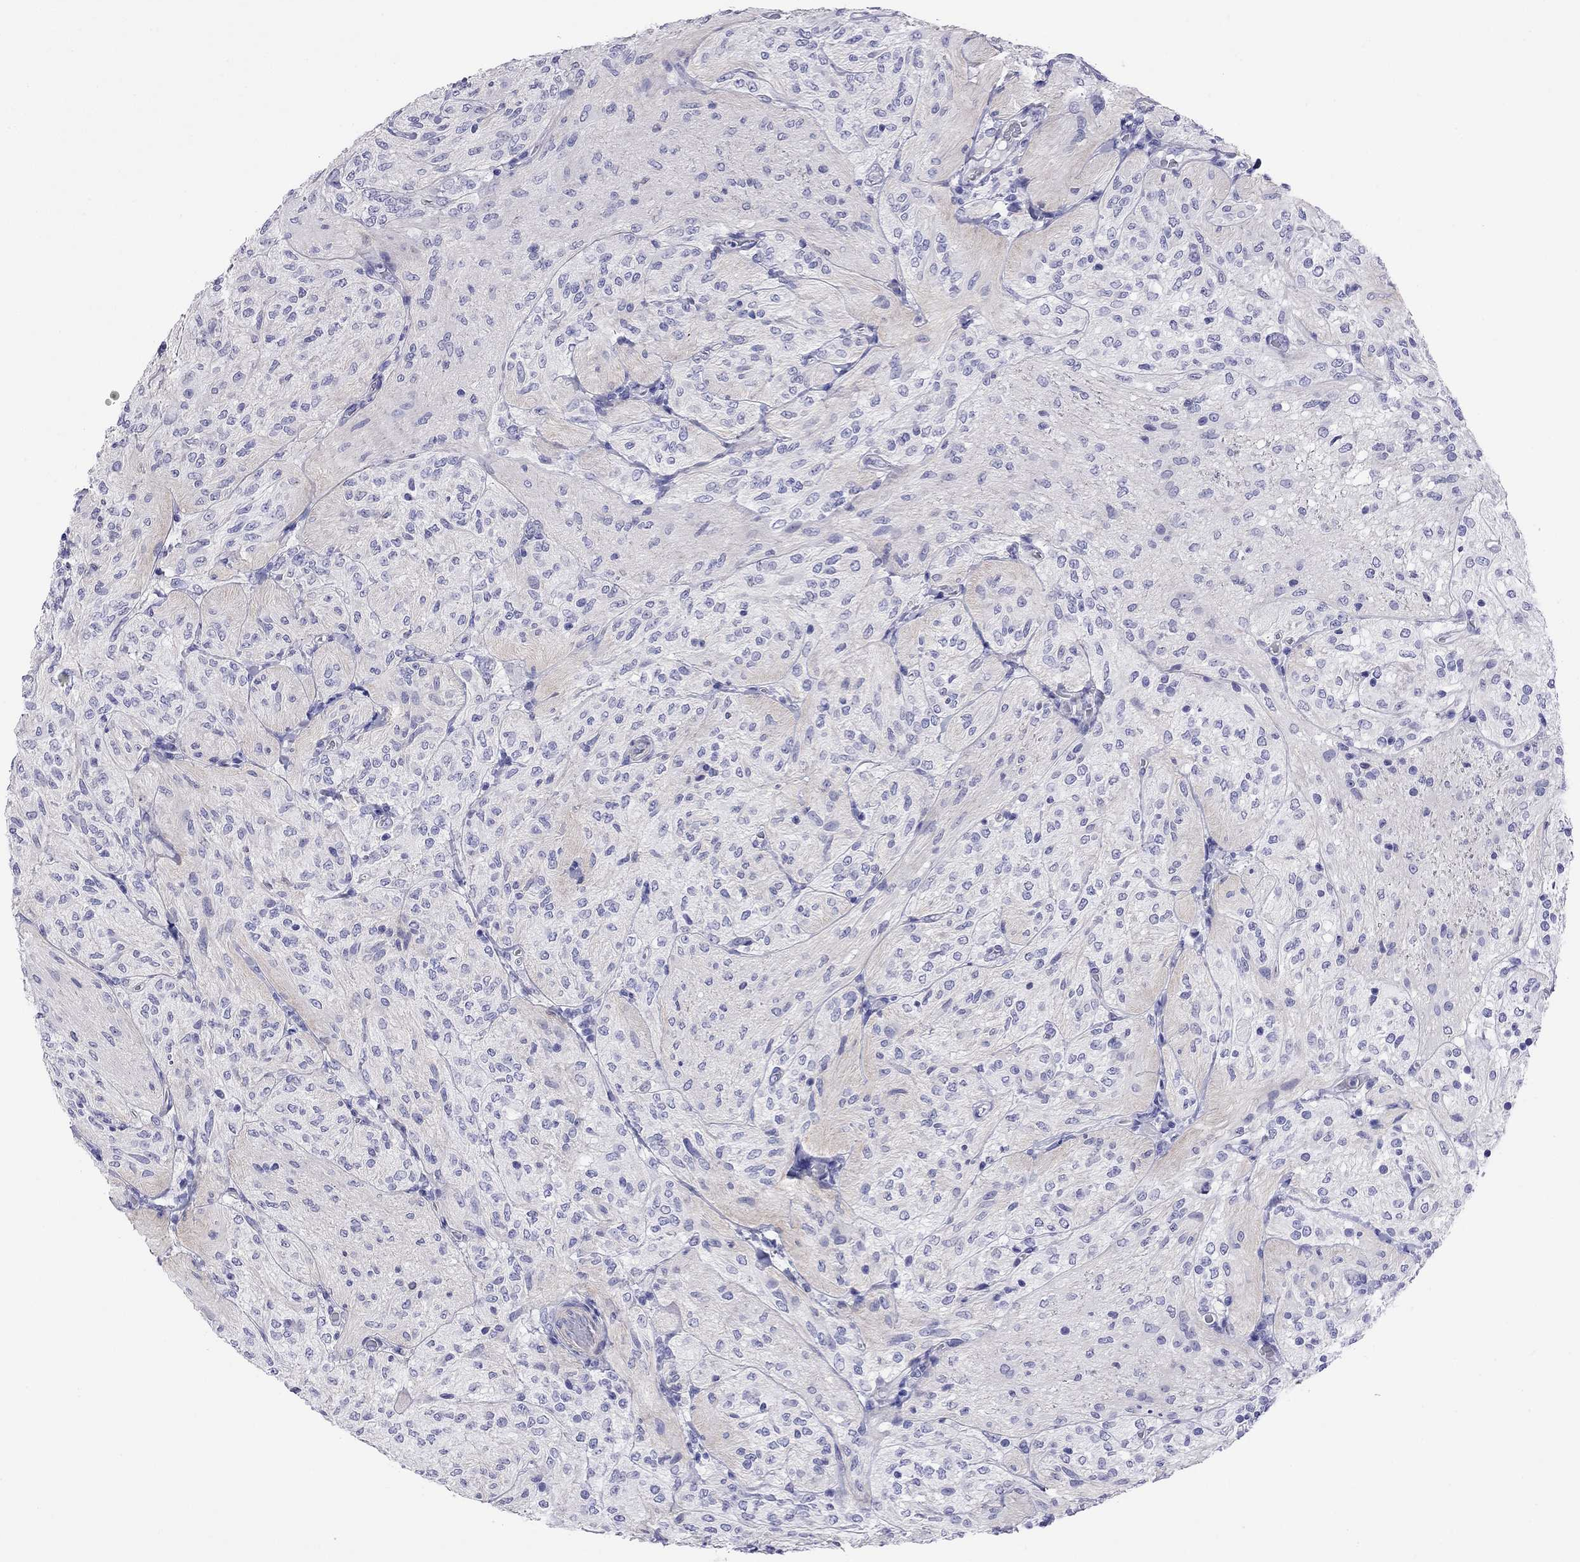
{"staining": {"intensity": "negative", "quantity": "none", "location": "none"}, "tissue": "glioma", "cell_type": "Tumor cells", "image_type": "cancer", "snomed": [{"axis": "morphology", "description": "Glioma, malignant, Low grade"}, {"axis": "topography", "description": "Brain"}], "caption": "Protein analysis of glioma reveals no significant staining in tumor cells.", "gene": "KIAA2012", "patient": {"sex": "male", "age": 3}}